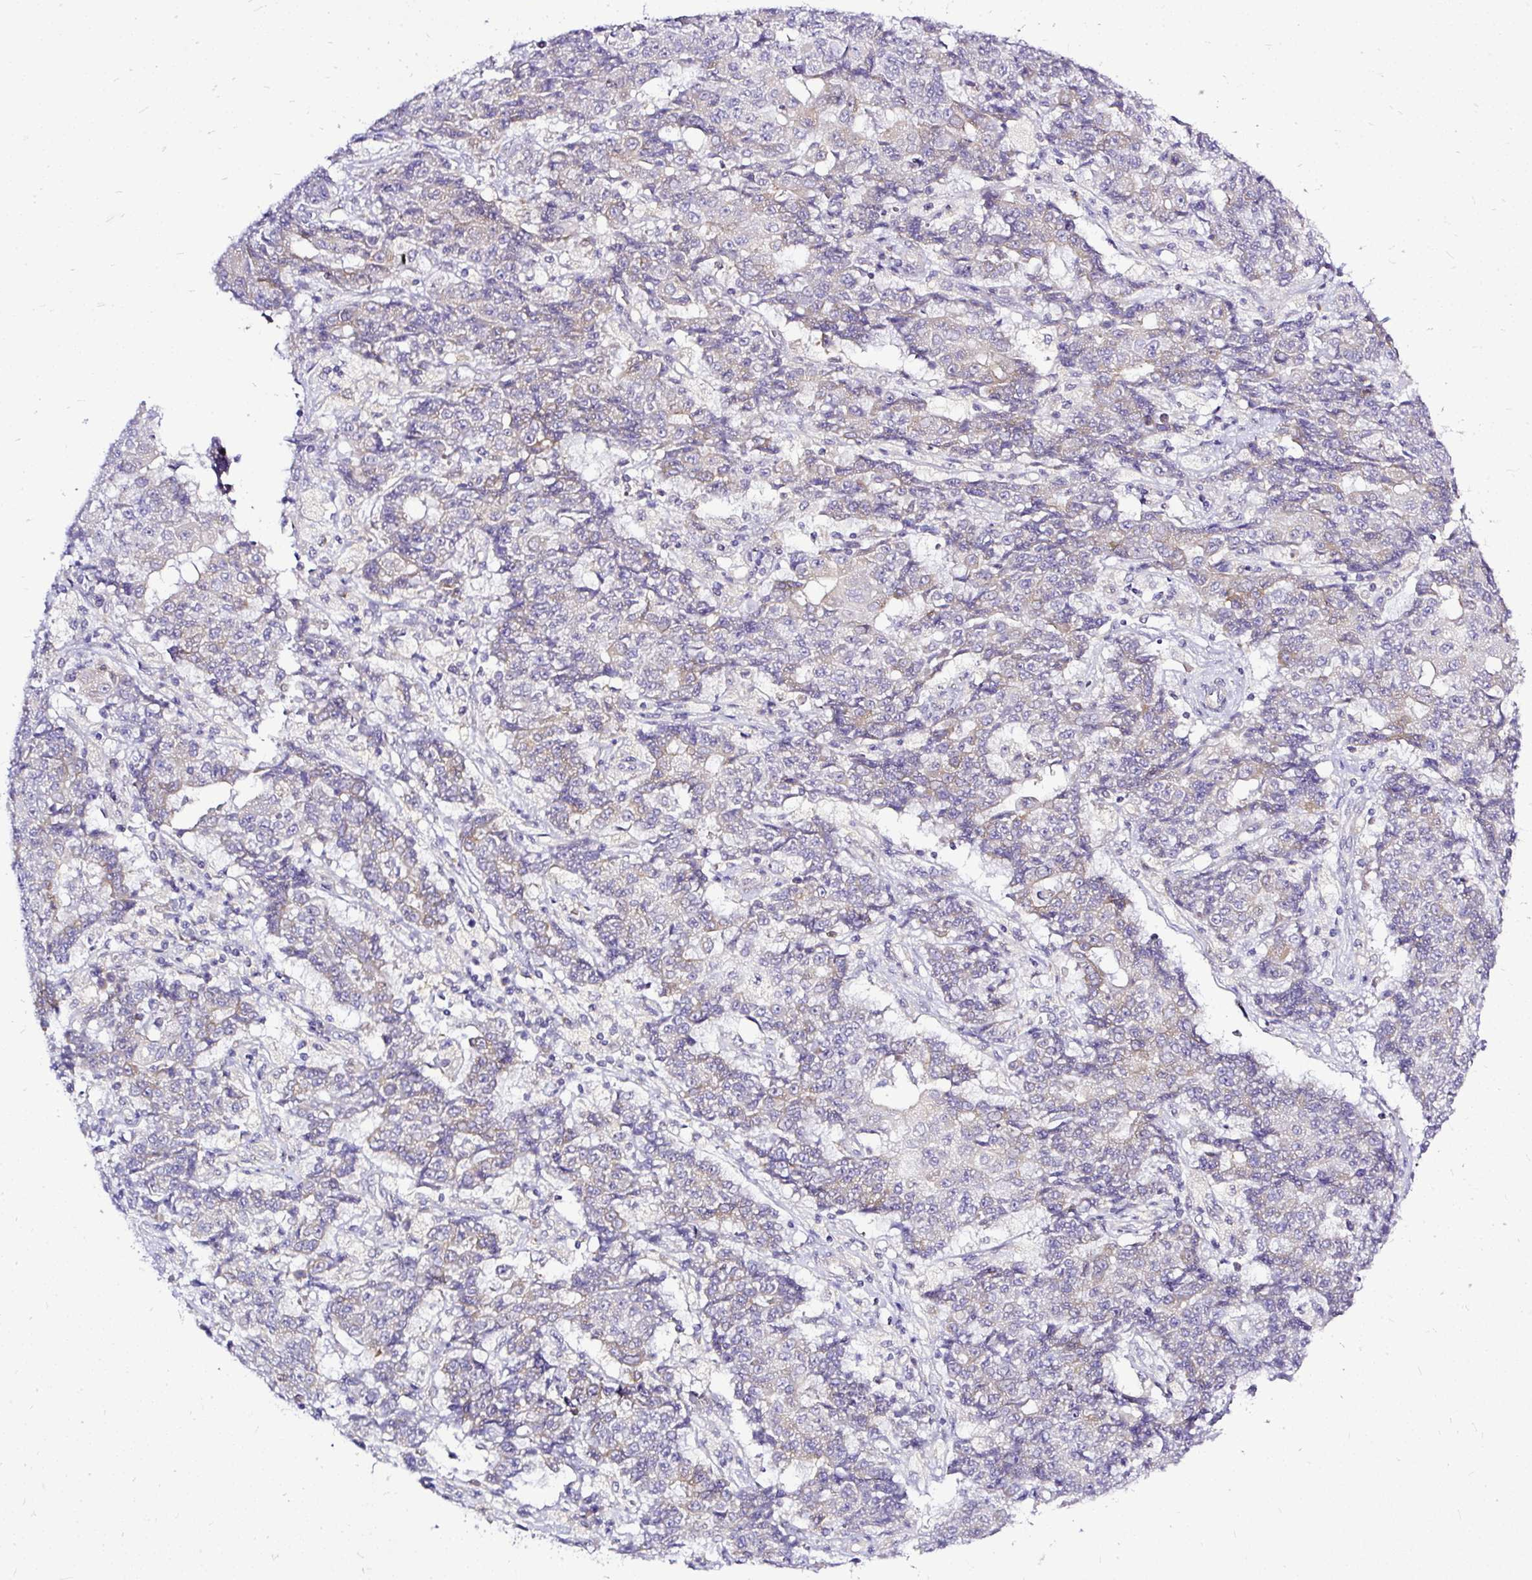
{"staining": {"intensity": "negative", "quantity": "none", "location": "none"}, "tissue": "ovarian cancer", "cell_type": "Tumor cells", "image_type": "cancer", "snomed": [{"axis": "morphology", "description": "Carcinoma, endometroid"}, {"axis": "topography", "description": "Ovary"}], "caption": "The image demonstrates no significant expression in tumor cells of ovarian endometroid carcinoma.", "gene": "AMFR", "patient": {"sex": "female", "age": 42}}